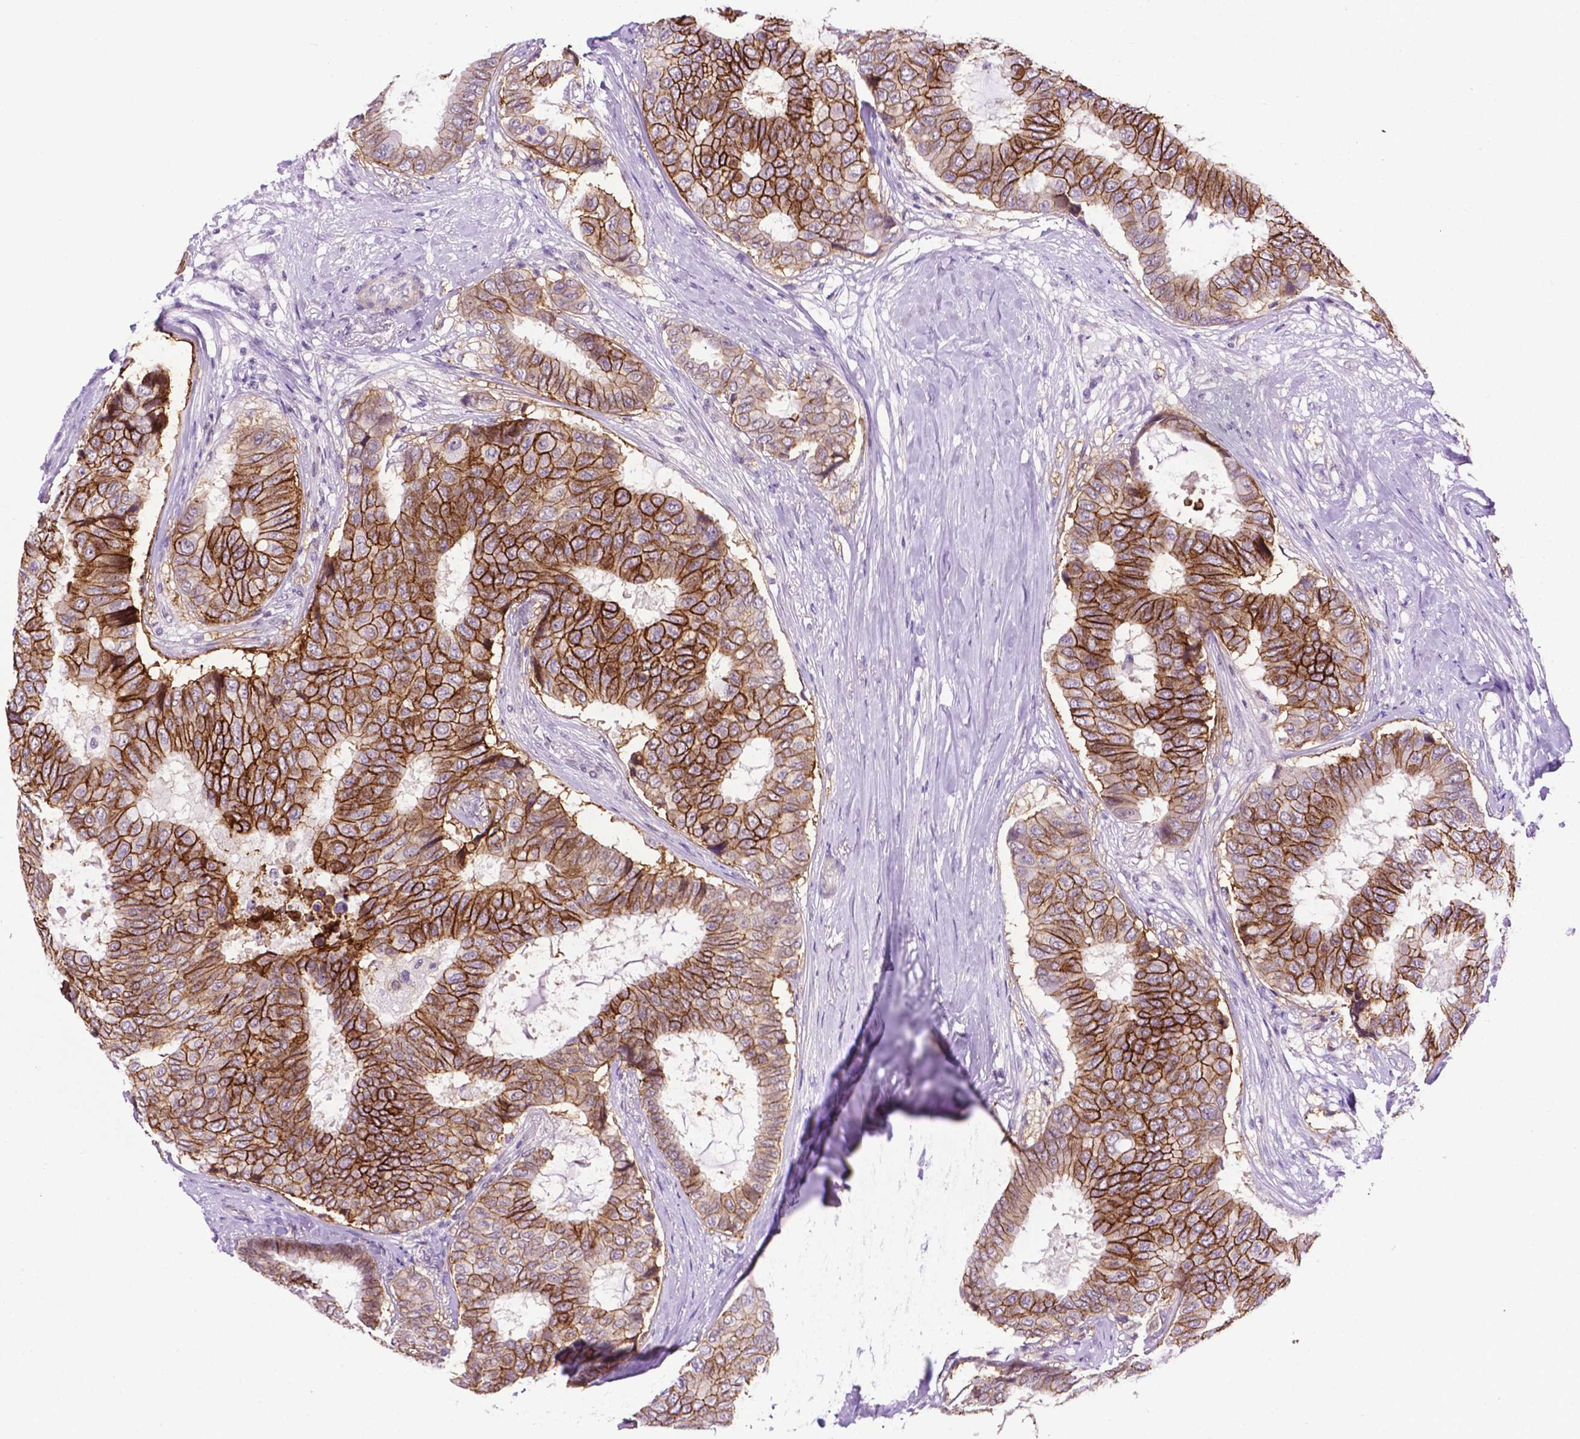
{"staining": {"intensity": "strong", "quantity": "25%-75%", "location": "cytoplasmic/membranous"}, "tissue": "breast cancer", "cell_type": "Tumor cells", "image_type": "cancer", "snomed": [{"axis": "morphology", "description": "Duct carcinoma"}, {"axis": "topography", "description": "Breast"}], "caption": "Protein expression analysis of human breast cancer reveals strong cytoplasmic/membranous staining in approximately 25%-75% of tumor cells. Immunohistochemistry stains the protein of interest in brown and the nuclei are stained blue.", "gene": "TACSTD2", "patient": {"sex": "female", "age": 75}}